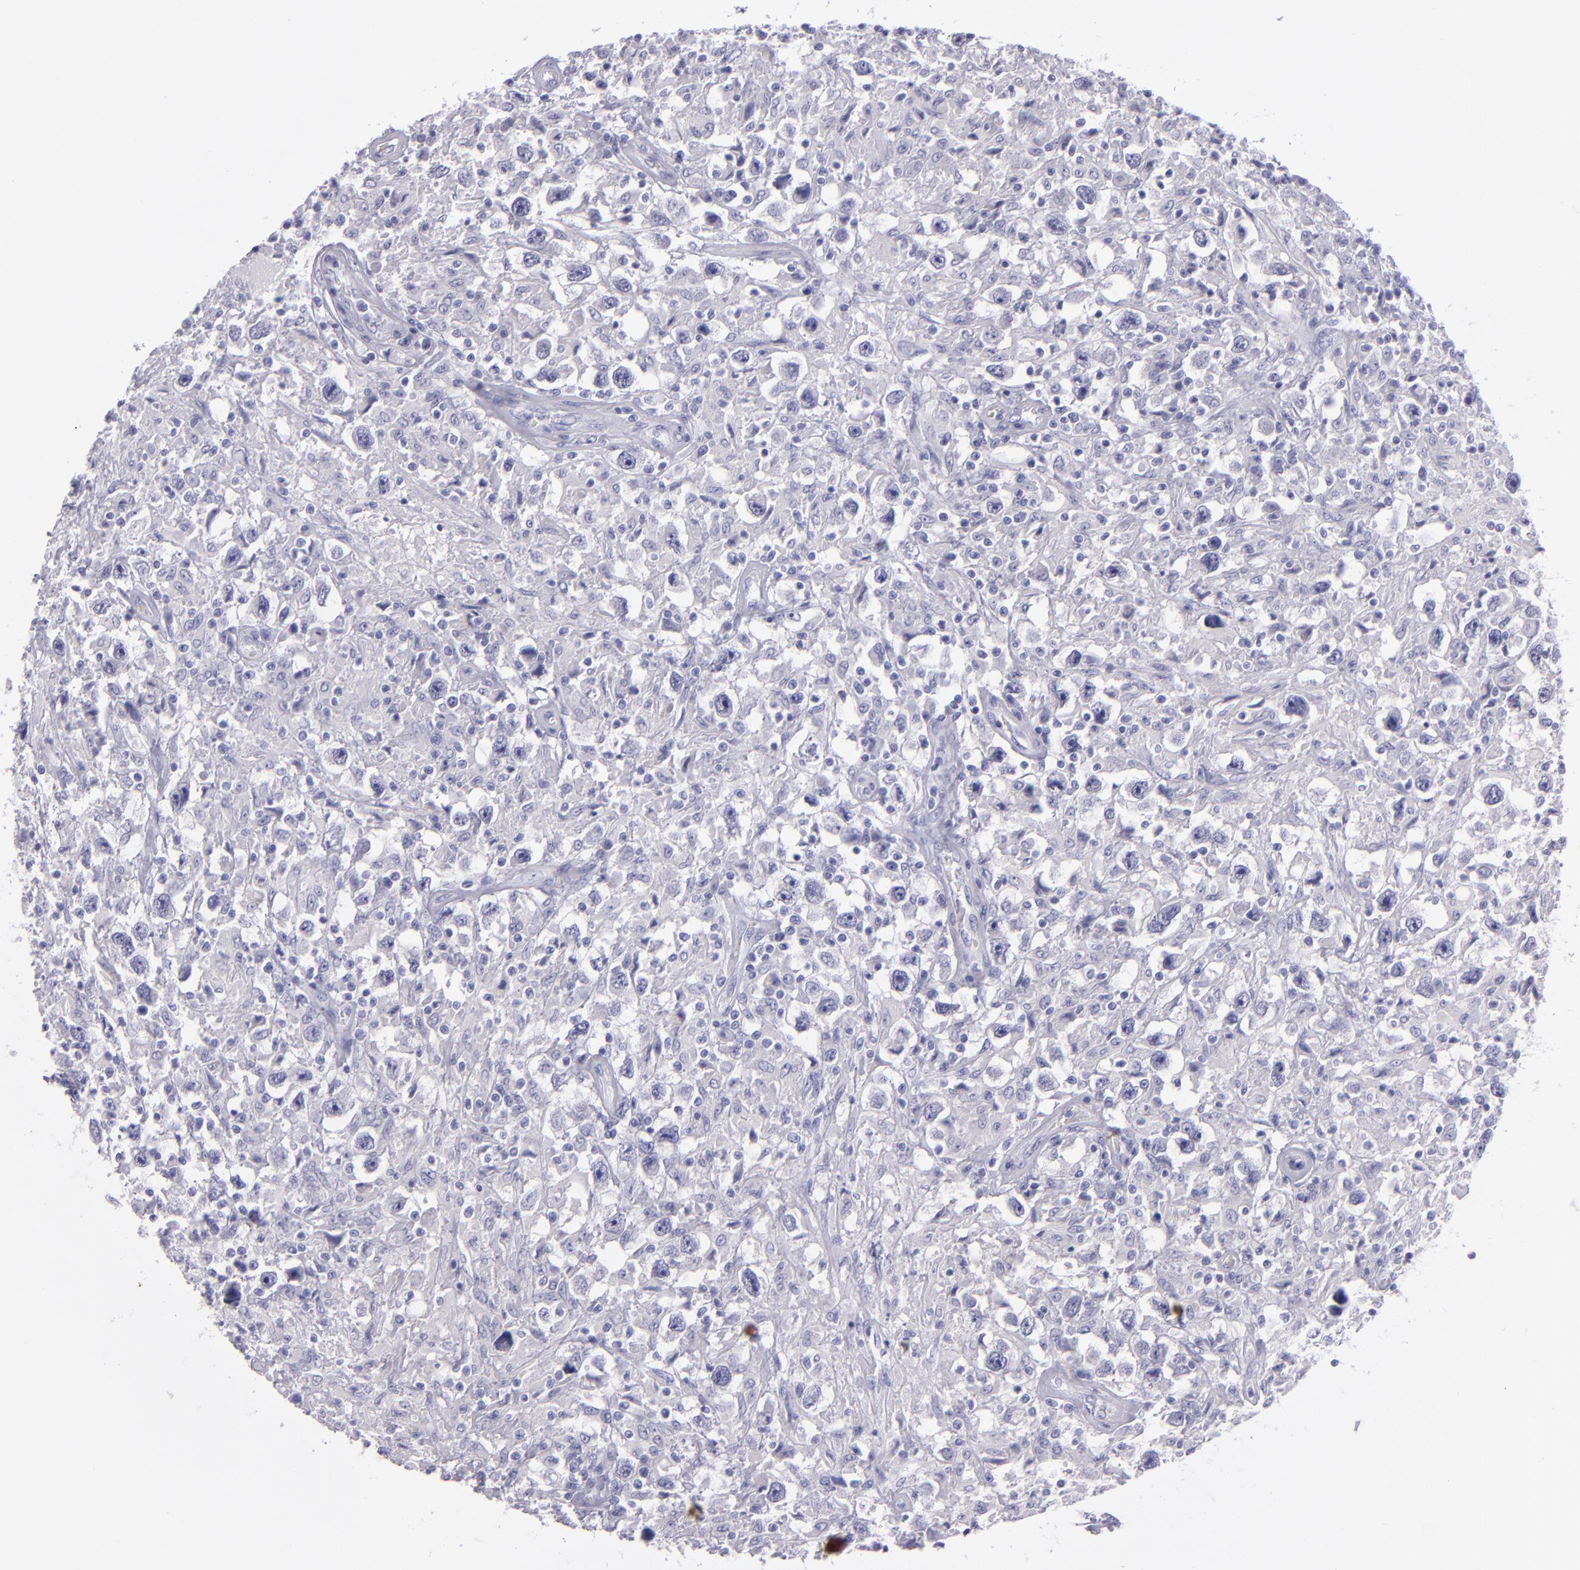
{"staining": {"intensity": "negative", "quantity": "none", "location": "none"}, "tissue": "testis cancer", "cell_type": "Tumor cells", "image_type": "cancer", "snomed": [{"axis": "morphology", "description": "Seminoma, NOS"}, {"axis": "topography", "description": "Testis"}], "caption": "A high-resolution photomicrograph shows immunohistochemistry (IHC) staining of testis cancer (seminoma), which shows no significant staining in tumor cells.", "gene": "TNNT3", "patient": {"sex": "male", "age": 34}}